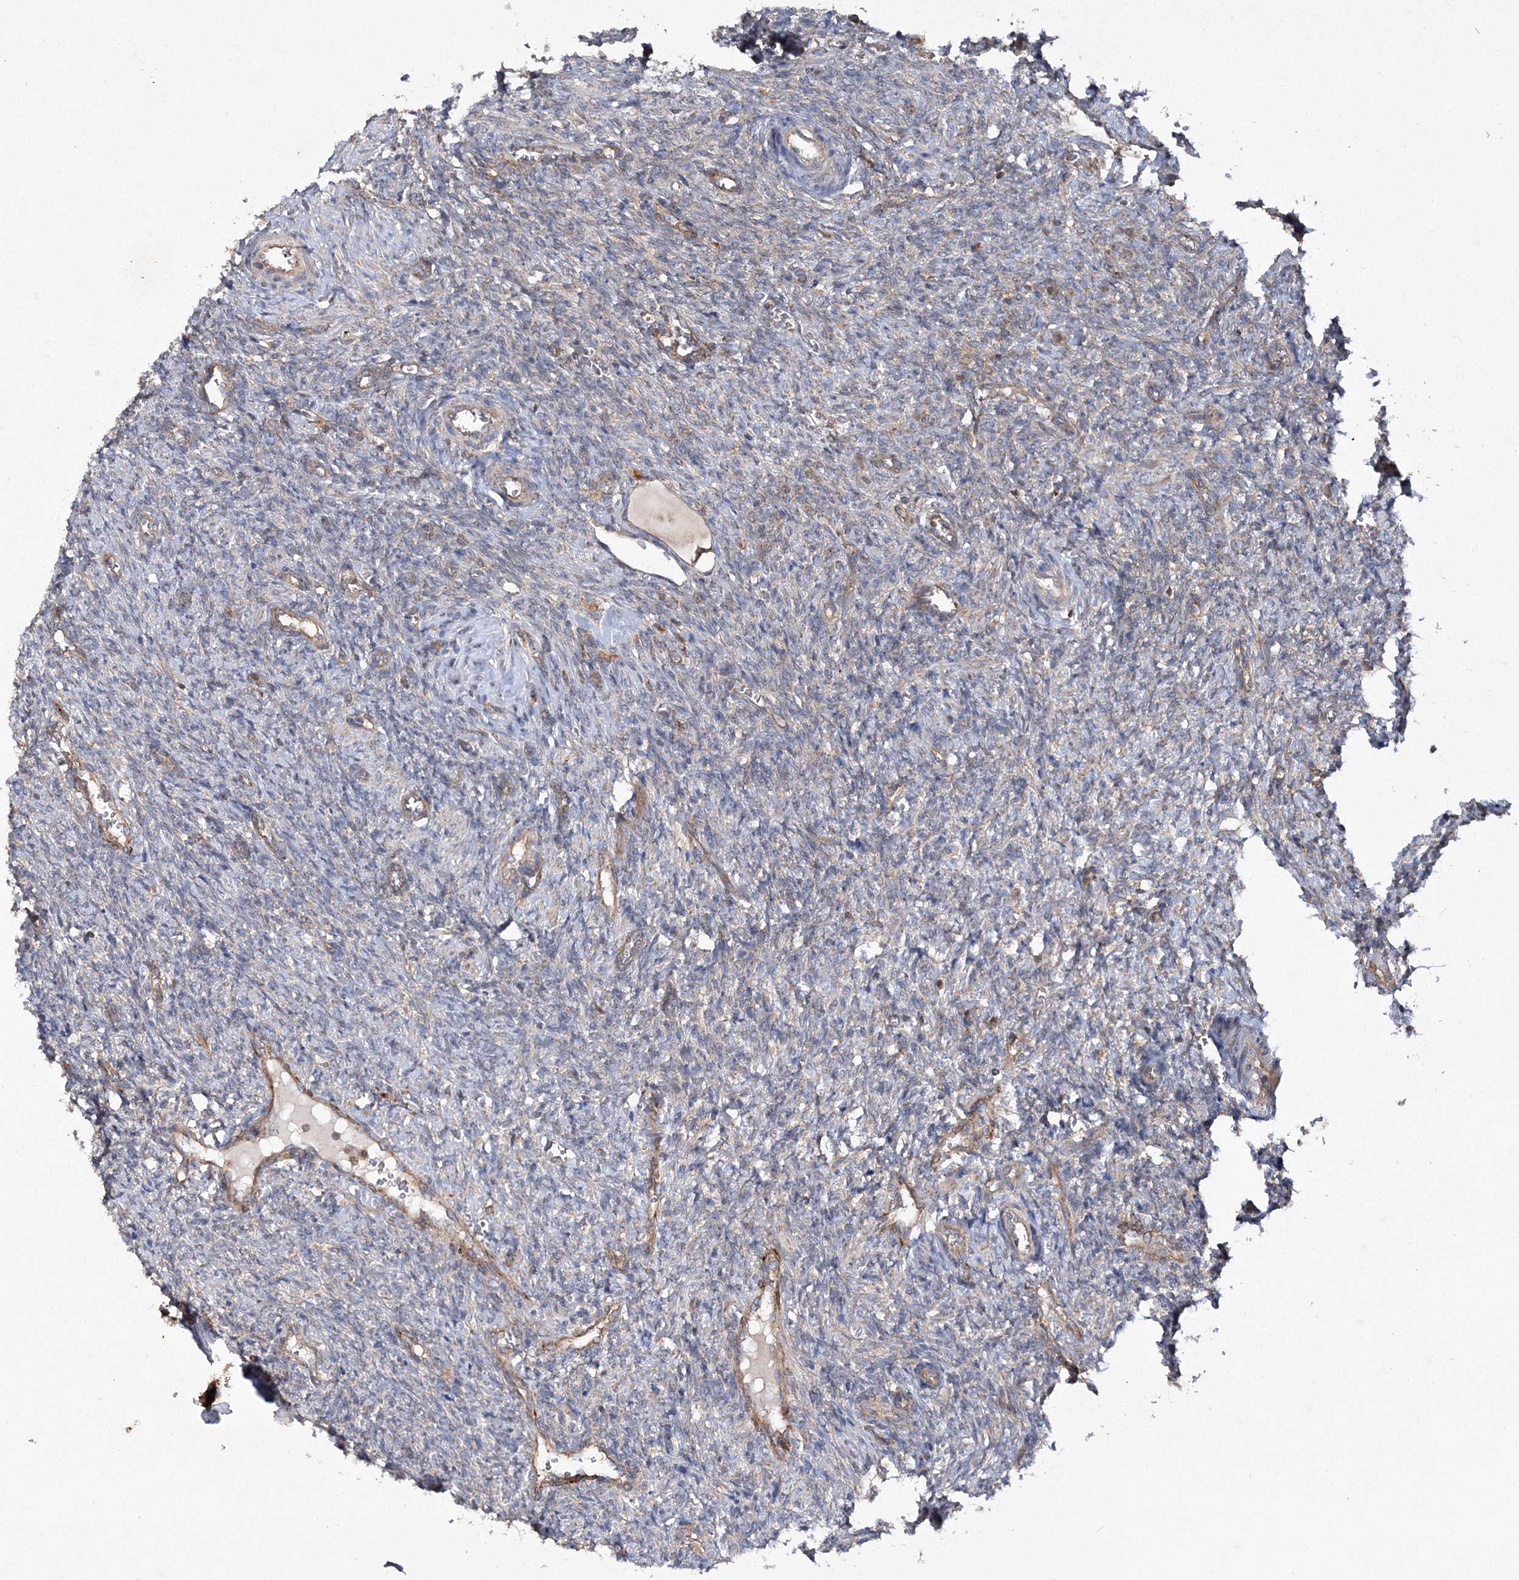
{"staining": {"intensity": "strong", "quantity": ">75%", "location": "cytoplasmic/membranous"}, "tissue": "ovary", "cell_type": "Follicle cells", "image_type": "normal", "snomed": [{"axis": "morphology", "description": "Normal tissue, NOS"}, {"axis": "topography", "description": "Ovary"}], "caption": "Immunohistochemistry (IHC) staining of unremarkable ovary, which demonstrates high levels of strong cytoplasmic/membranous staining in approximately >75% of follicle cells indicating strong cytoplasmic/membranous protein expression. The staining was performed using DAB (brown) for protein detection and nuclei were counterstained in hematoxylin (blue).", "gene": "DNAJC13", "patient": {"sex": "female", "age": 41}}